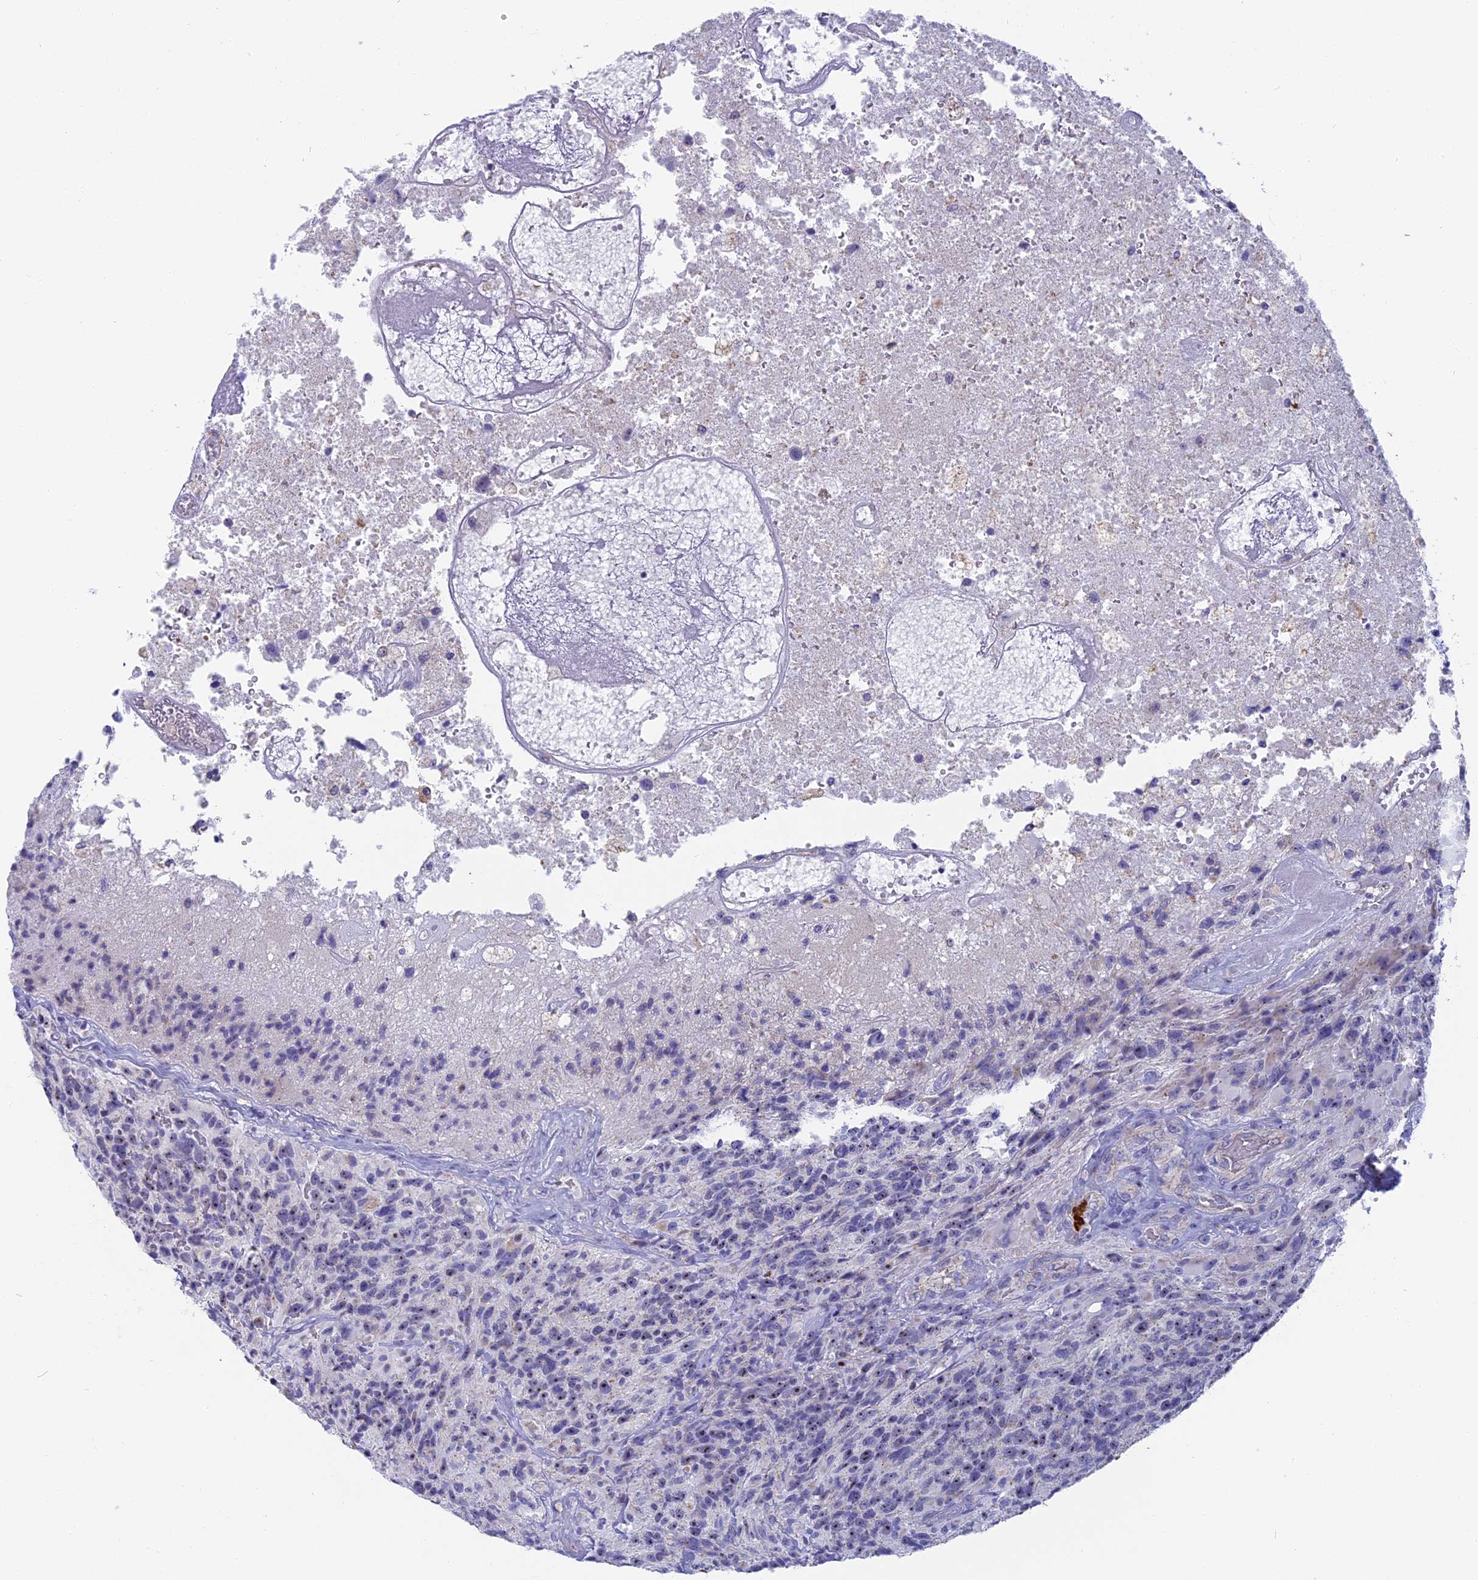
{"staining": {"intensity": "negative", "quantity": "none", "location": "none"}, "tissue": "glioma", "cell_type": "Tumor cells", "image_type": "cancer", "snomed": [{"axis": "morphology", "description": "Glioma, malignant, High grade"}, {"axis": "topography", "description": "Brain"}], "caption": "A photomicrograph of high-grade glioma (malignant) stained for a protein reveals no brown staining in tumor cells.", "gene": "DTWD1", "patient": {"sex": "male", "age": 76}}